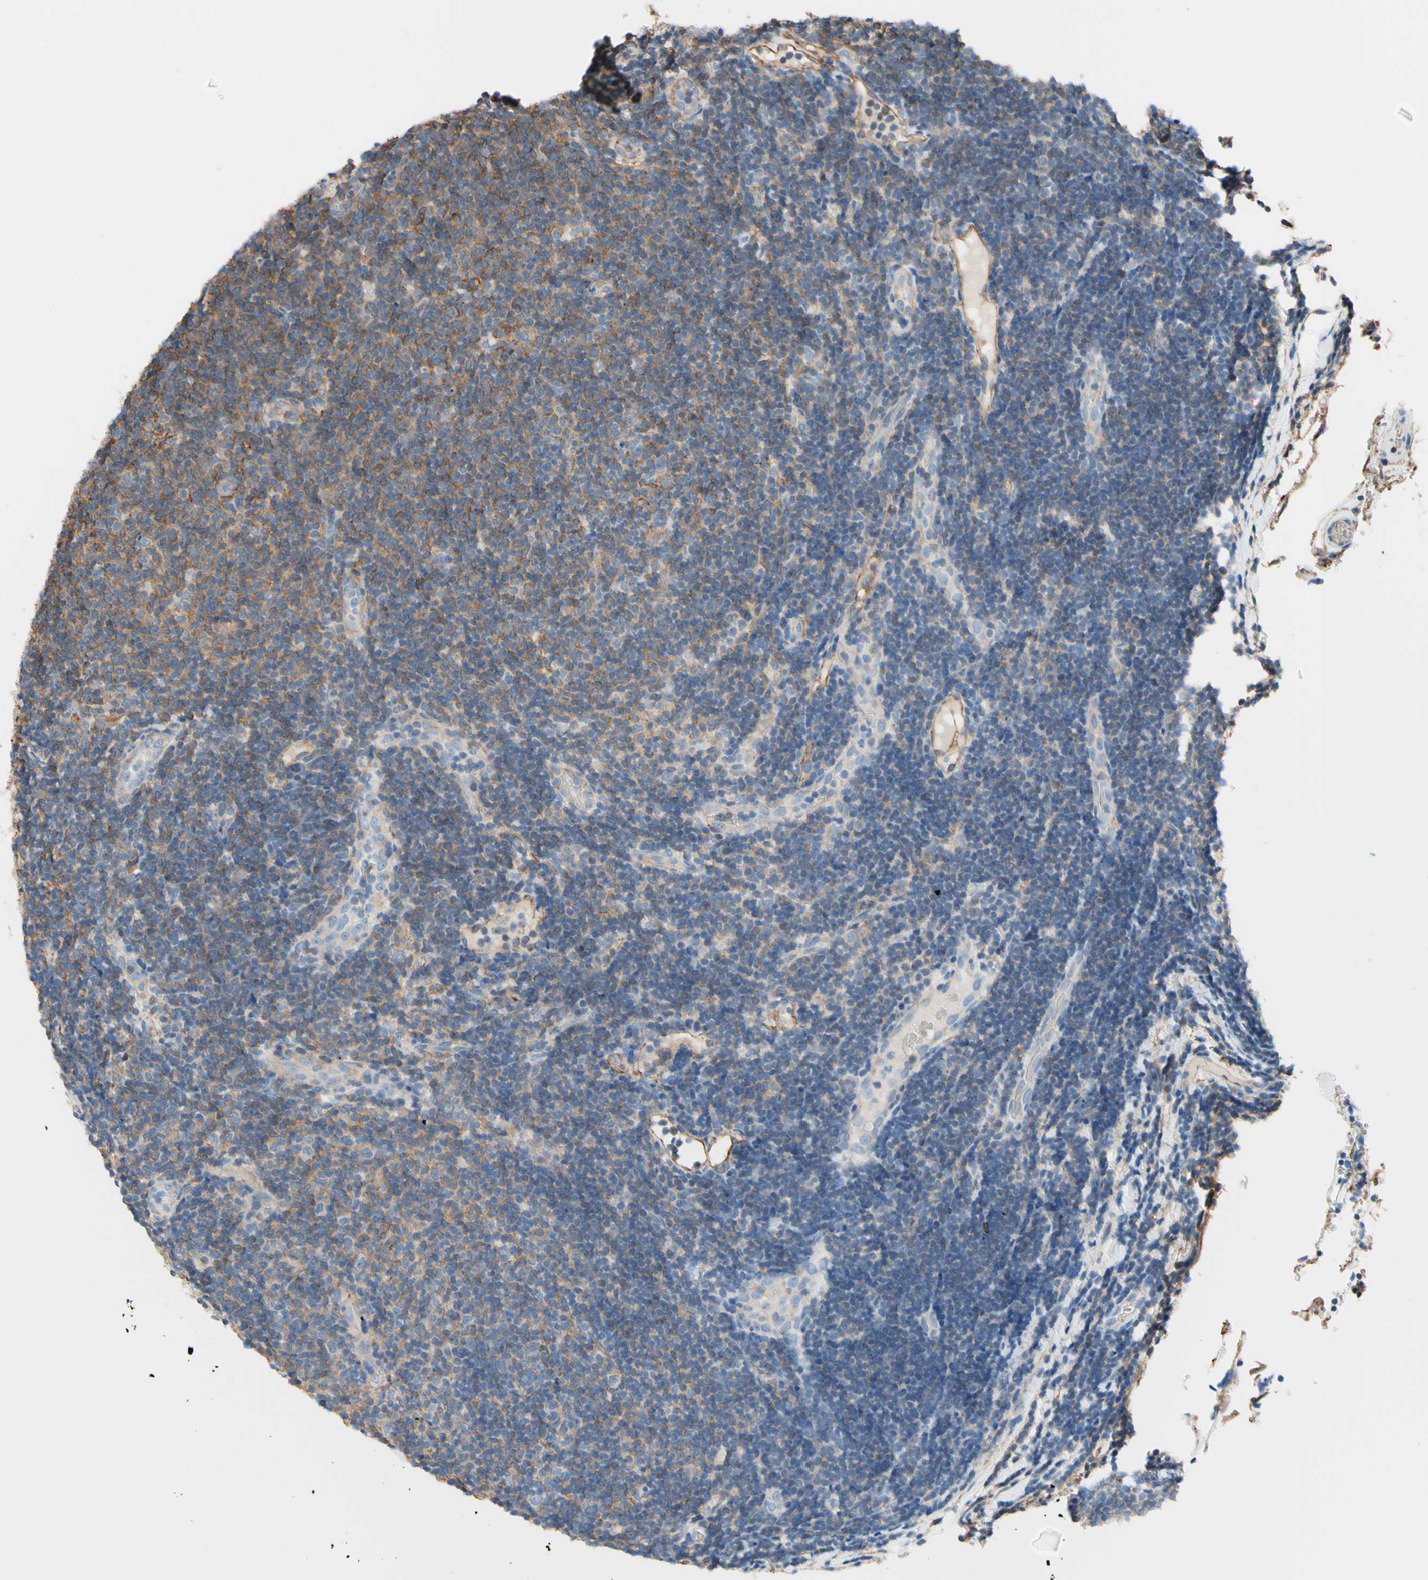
{"staining": {"intensity": "negative", "quantity": "none", "location": "none"}, "tissue": "lymphoma", "cell_type": "Tumor cells", "image_type": "cancer", "snomed": [{"axis": "morphology", "description": "Malignant lymphoma, non-Hodgkin's type, Low grade"}, {"axis": "topography", "description": "Lymph node"}], "caption": "A micrograph of human low-grade malignant lymphoma, non-Hodgkin's type is negative for staining in tumor cells.", "gene": "ADD1", "patient": {"sex": "male", "age": 83}}